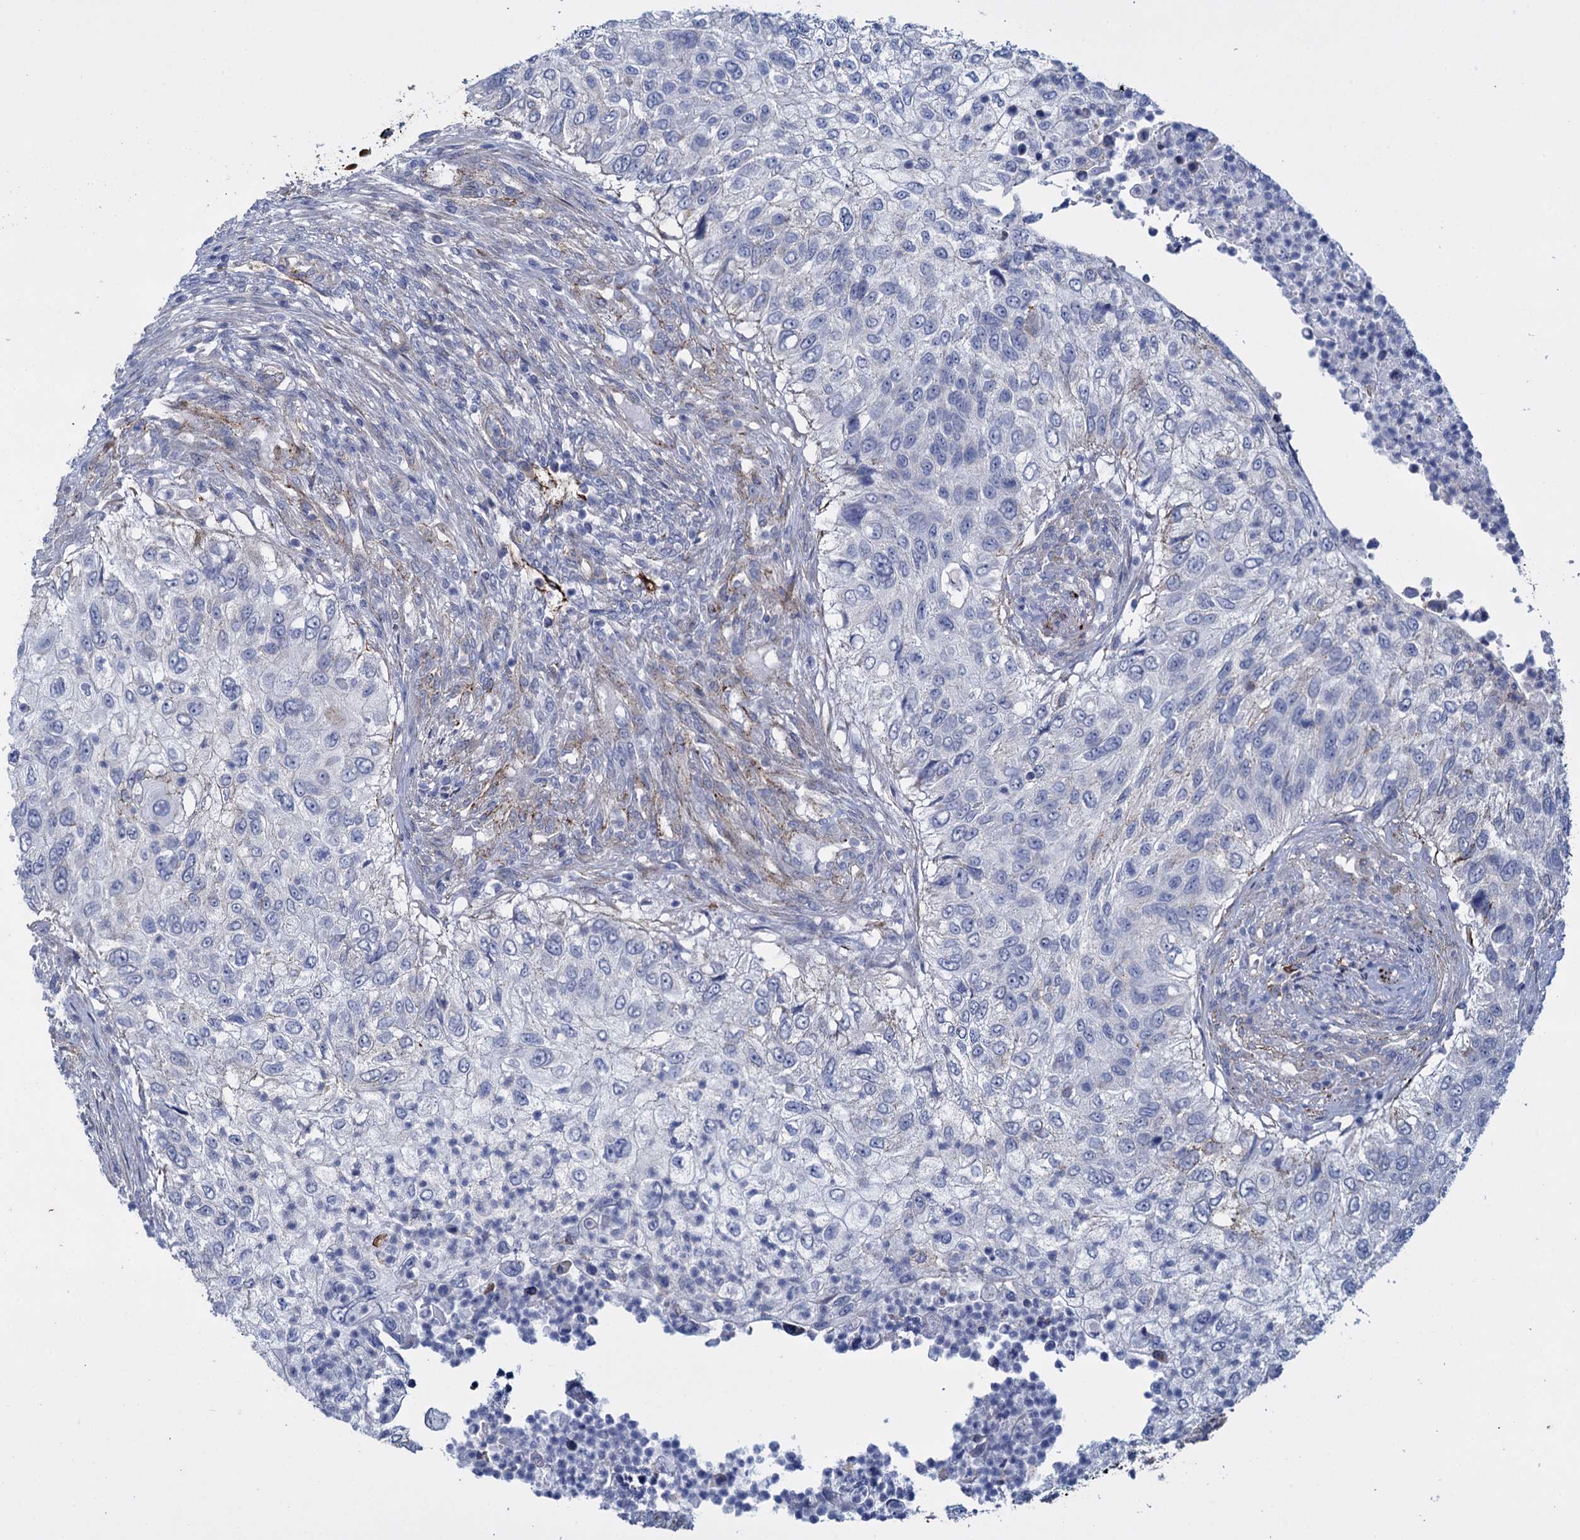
{"staining": {"intensity": "negative", "quantity": "none", "location": "none"}, "tissue": "urothelial cancer", "cell_type": "Tumor cells", "image_type": "cancer", "snomed": [{"axis": "morphology", "description": "Urothelial carcinoma, High grade"}, {"axis": "topography", "description": "Urinary bladder"}], "caption": "Tumor cells show no significant staining in urothelial cancer.", "gene": "SNCG", "patient": {"sex": "female", "age": 60}}